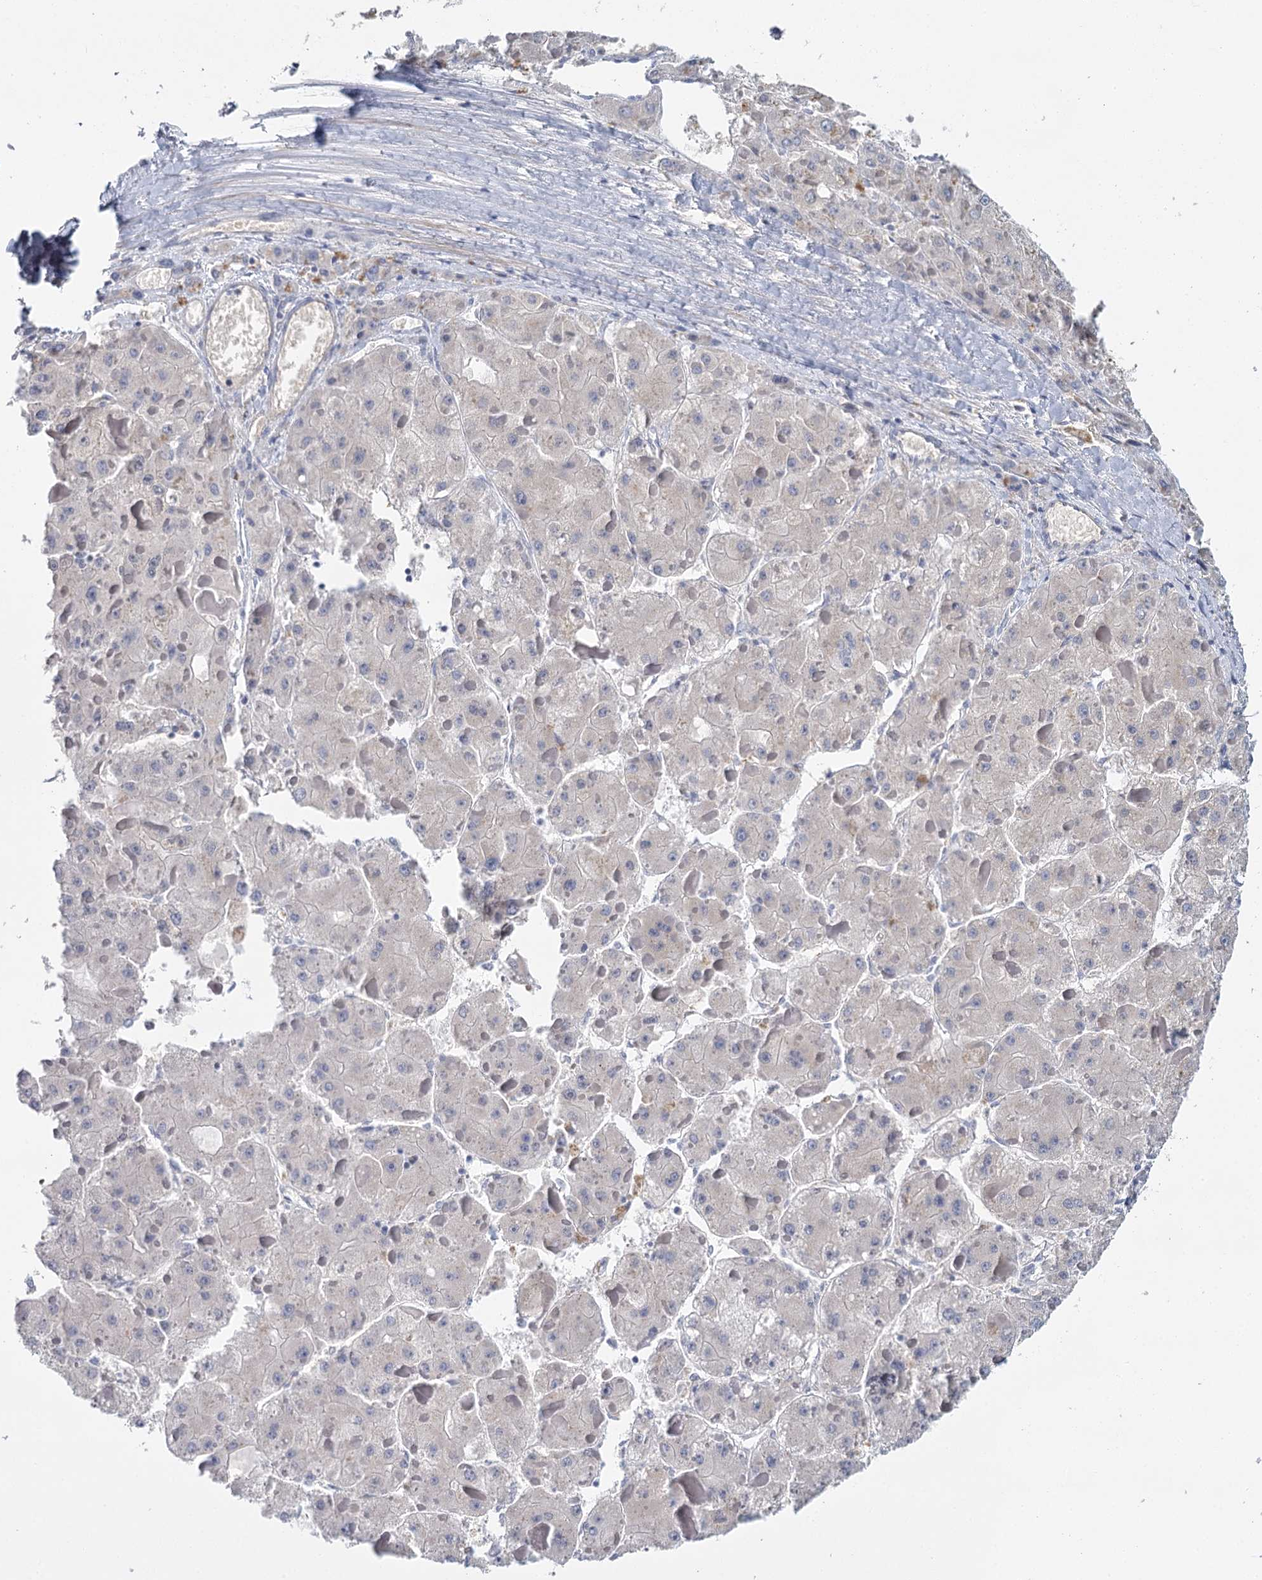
{"staining": {"intensity": "negative", "quantity": "none", "location": "none"}, "tissue": "liver cancer", "cell_type": "Tumor cells", "image_type": "cancer", "snomed": [{"axis": "morphology", "description": "Carcinoma, Hepatocellular, NOS"}, {"axis": "topography", "description": "Liver"}], "caption": "Tumor cells show no significant protein staining in liver cancer.", "gene": "IGSF3", "patient": {"sex": "female", "age": 73}}